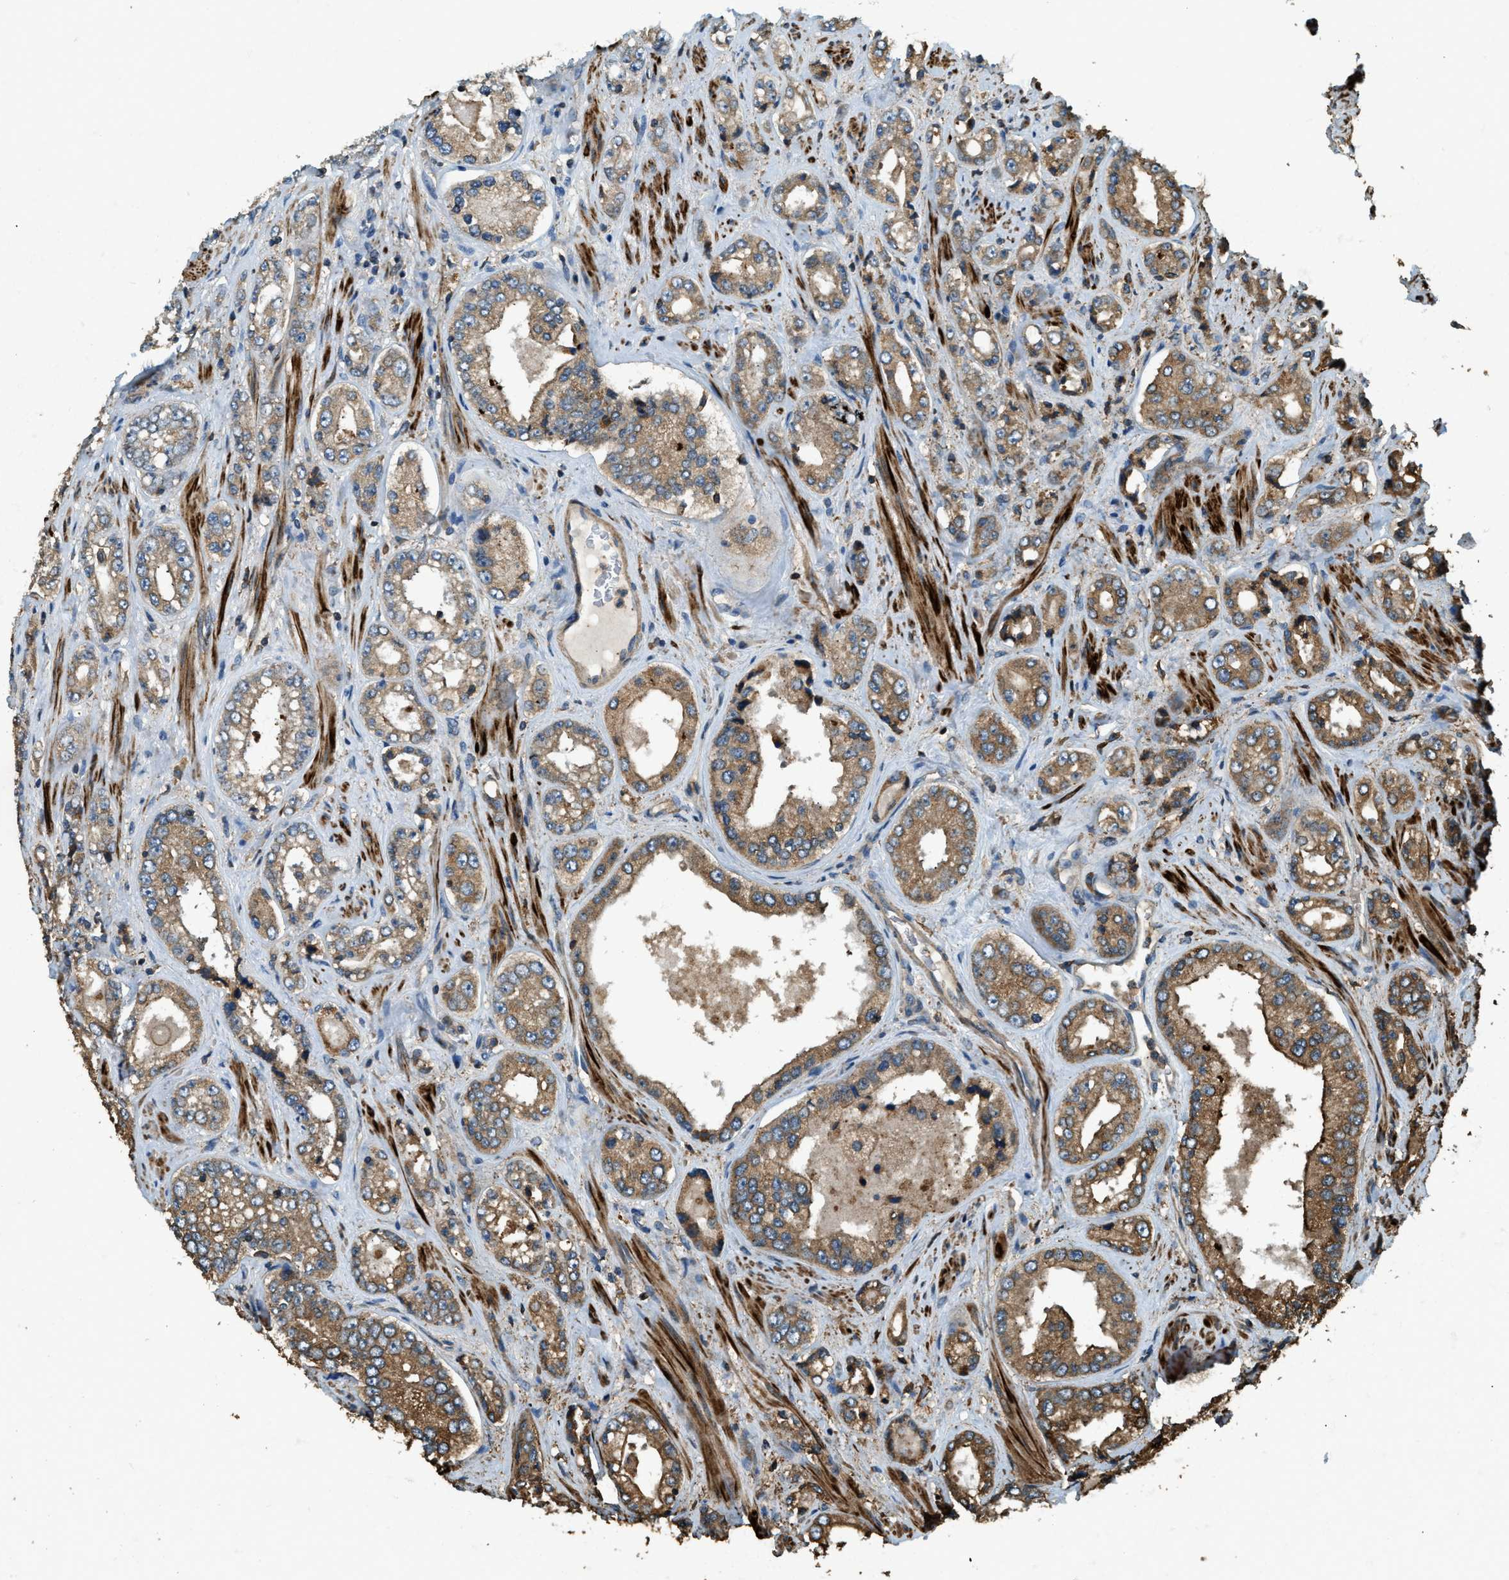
{"staining": {"intensity": "moderate", "quantity": ">75%", "location": "cytoplasmic/membranous"}, "tissue": "prostate cancer", "cell_type": "Tumor cells", "image_type": "cancer", "snomed": [{"axis": "morphology", "description": "Adenocarcinoma, High grade"}, {"axis": "topography", "description": "Prostate"}], "caption": "A micrograph of prostate adenocarcinoma (high-grade) stained for a protein demonstrates moderate cytoplasmic/membranous brown staining in tumor cells.", "gene": "ERGIC1", "patient": {"sex": "male", "age": 61}}